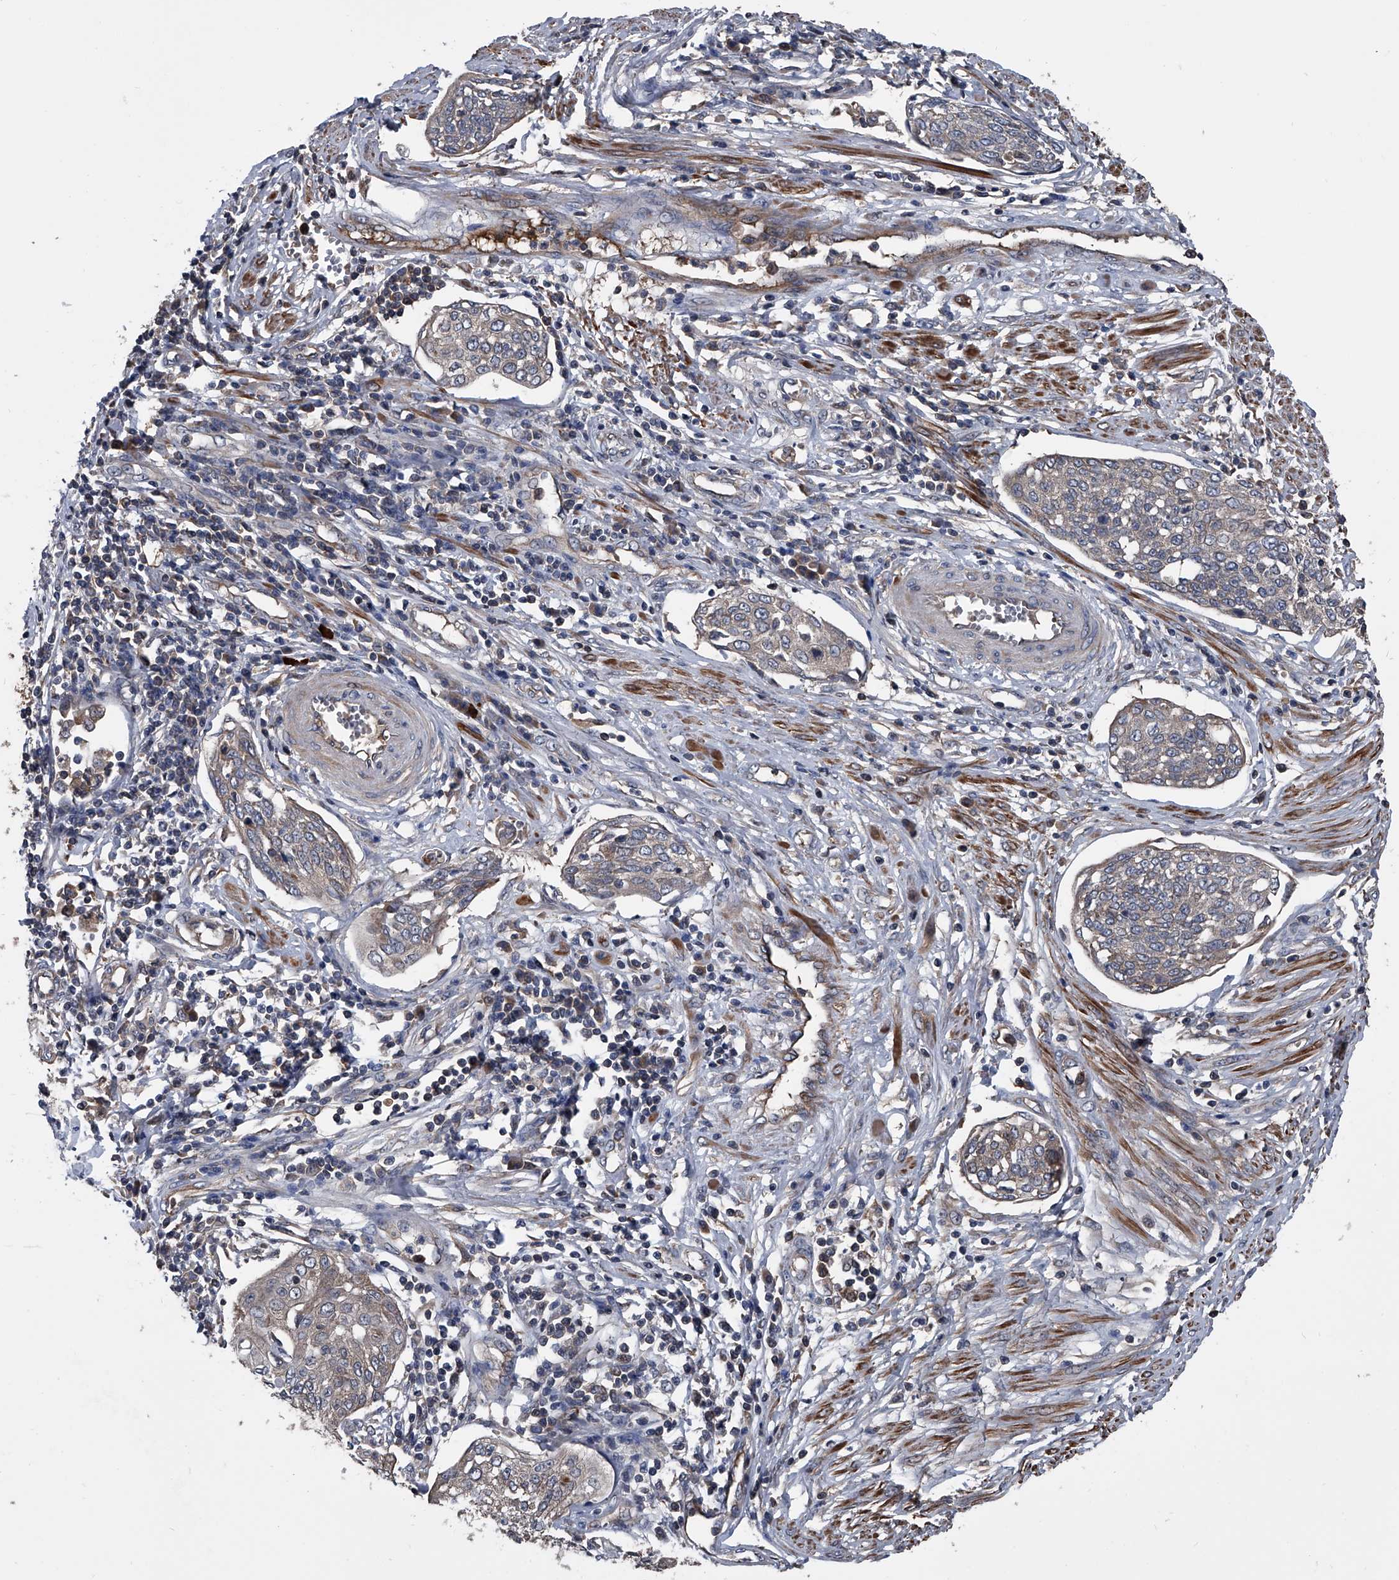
{"staining": {"intensity": "negative", "quantity": "none", "location": "none"}, "tissue": "cervical cancer", "cell_type": "Tumor cells", "image_type": "cancer", "snomed": [{"axis": "morphology", "description": "Squamous cell carcinoma, NOS"}, {"axis": "topography", "description": "Cervix"}], "caption": "Immunohistochemistry image of neoplastic tissue: human squamous cell carcinoma (cervical) stained with DAB (3,3'-diaminobenzidine) reveals no significant protein positivity in tumor cells. (DAB (3,3'-diaminobenzidine) IHC visualized using brightfield microscopy, high magnification).", "gene": "KIF13A", "patient": {"sex": "female", "age": 34}}